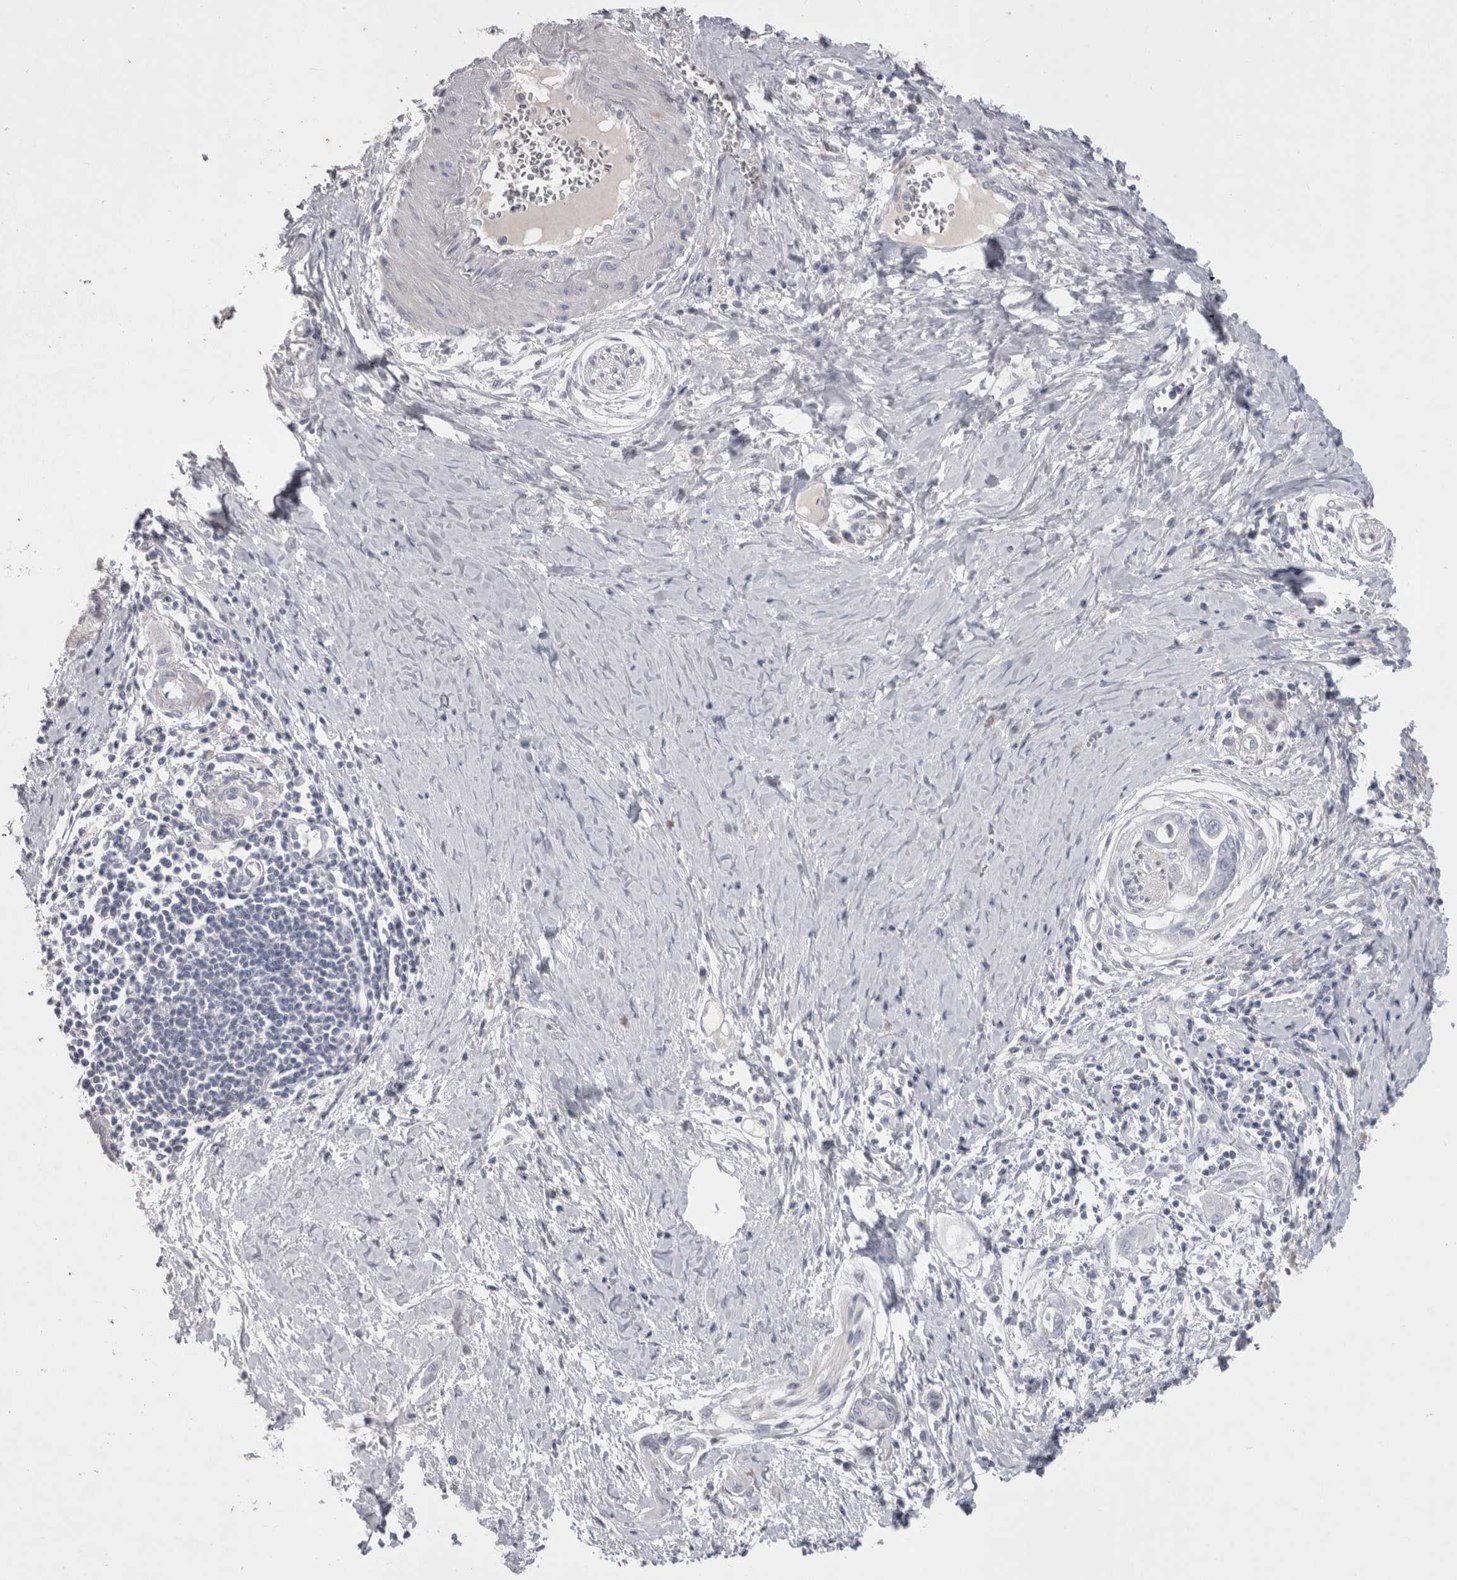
{"staining": {"intensity": "negative", "quantity": "none", "location": "none"}, "tissue": "pancreatic cancer", "cell_type": "Tumor cells", "image_type": "cancer", "snomed": [{"axis": "morphology", "description": "Adenocarcinoma, NOS"}, {"axis": "topography", "description": "Pancreas"}], "caption": "Tumor cells are negative for brown protein staining in pancreatic adenocarcinoma.", "gene": "ADAM2", "patient": {"sex": "male", "age": 59}}